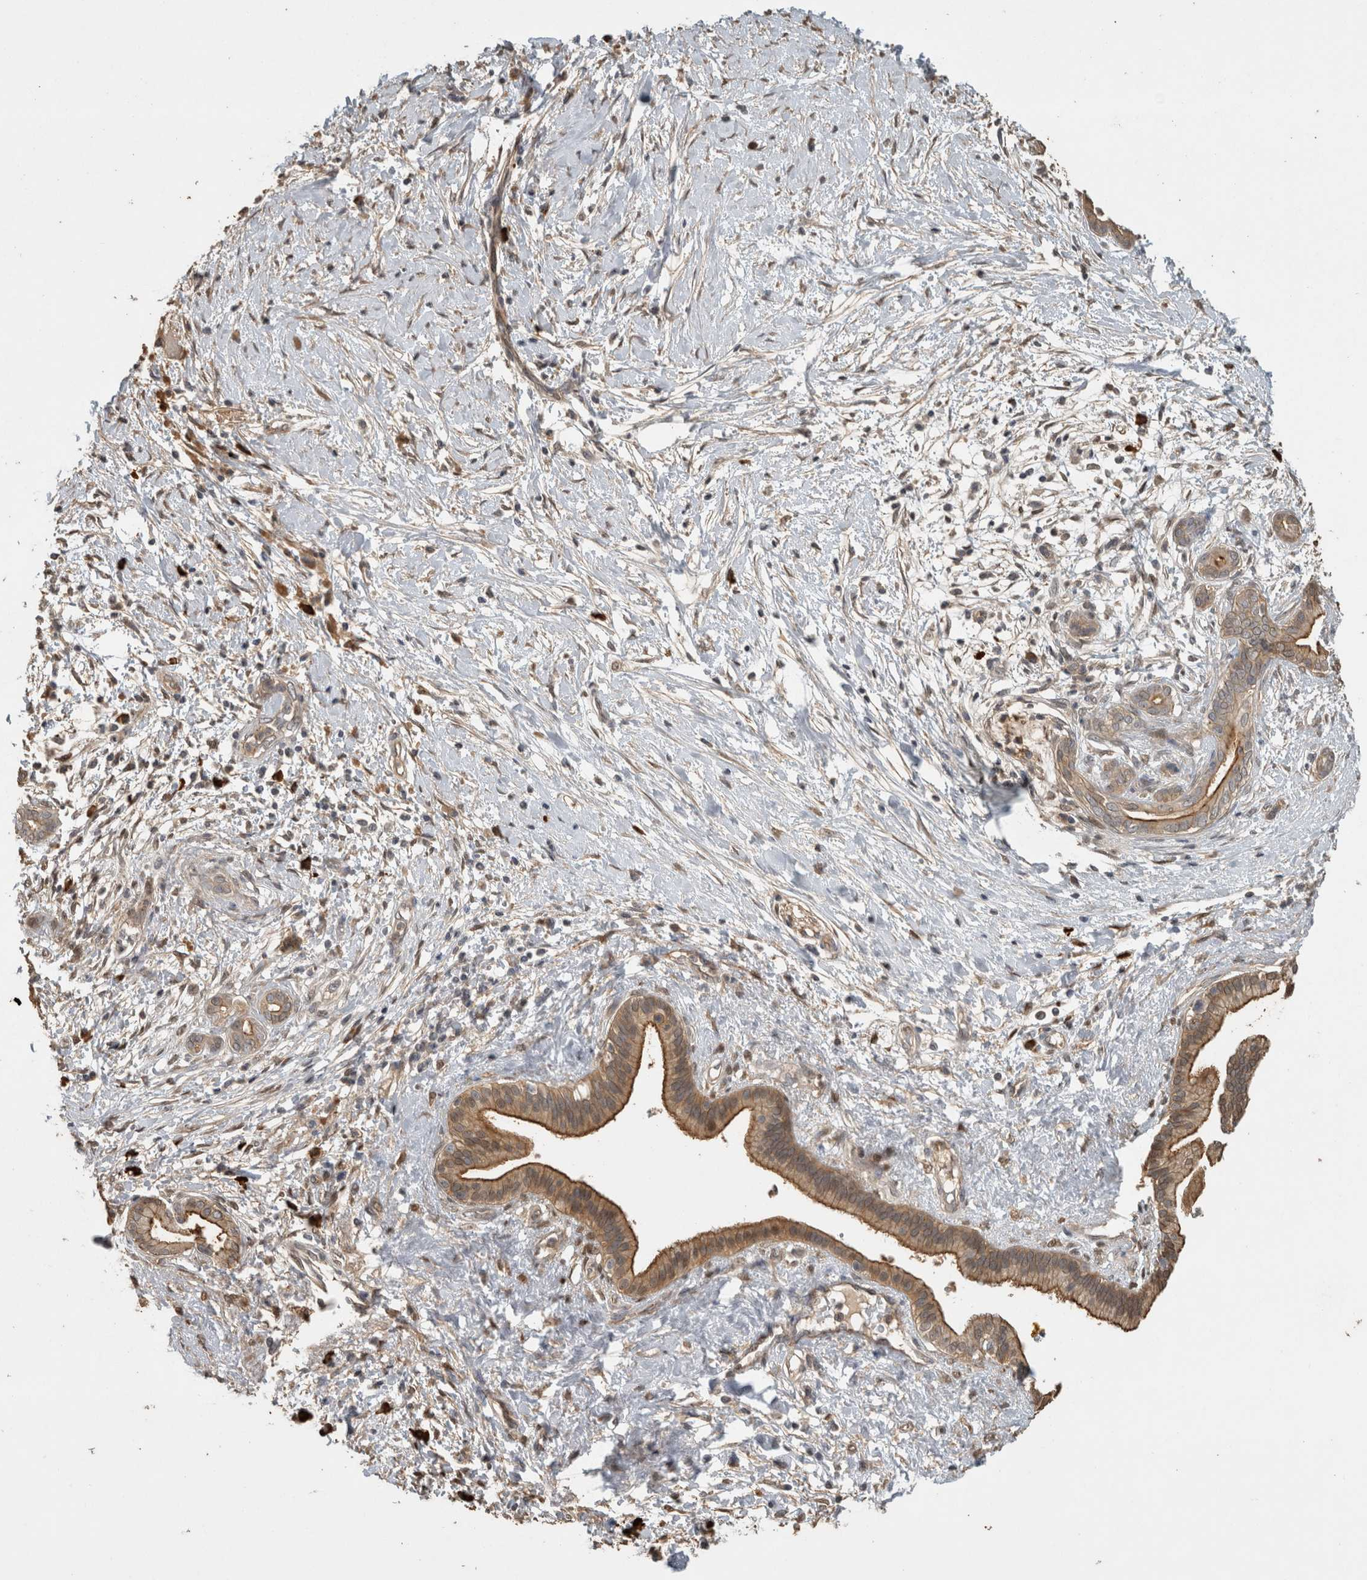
{"staining": {"intensity": "moderate", "quantity": ">75%", "location": "cytoplasmic/membranous"}, "tissue": "pancreatic cancer", "cell_type": "Tumor cells", "image_type": "cancer", "snomed": [{"axis": "morphology", "description": "Adenocarcinoma, NOS"}, {"axis": "topography", "description": "Pancreas"}], "caption": "Immunohistochemical staining of pancreatic adenocarcinoma reveals moderate cytoplasmic/membranous protein staining in approximately >75% of tumor cells.", "gene": "RHPN1", "patient": {"sex": "male", "age": 58}}